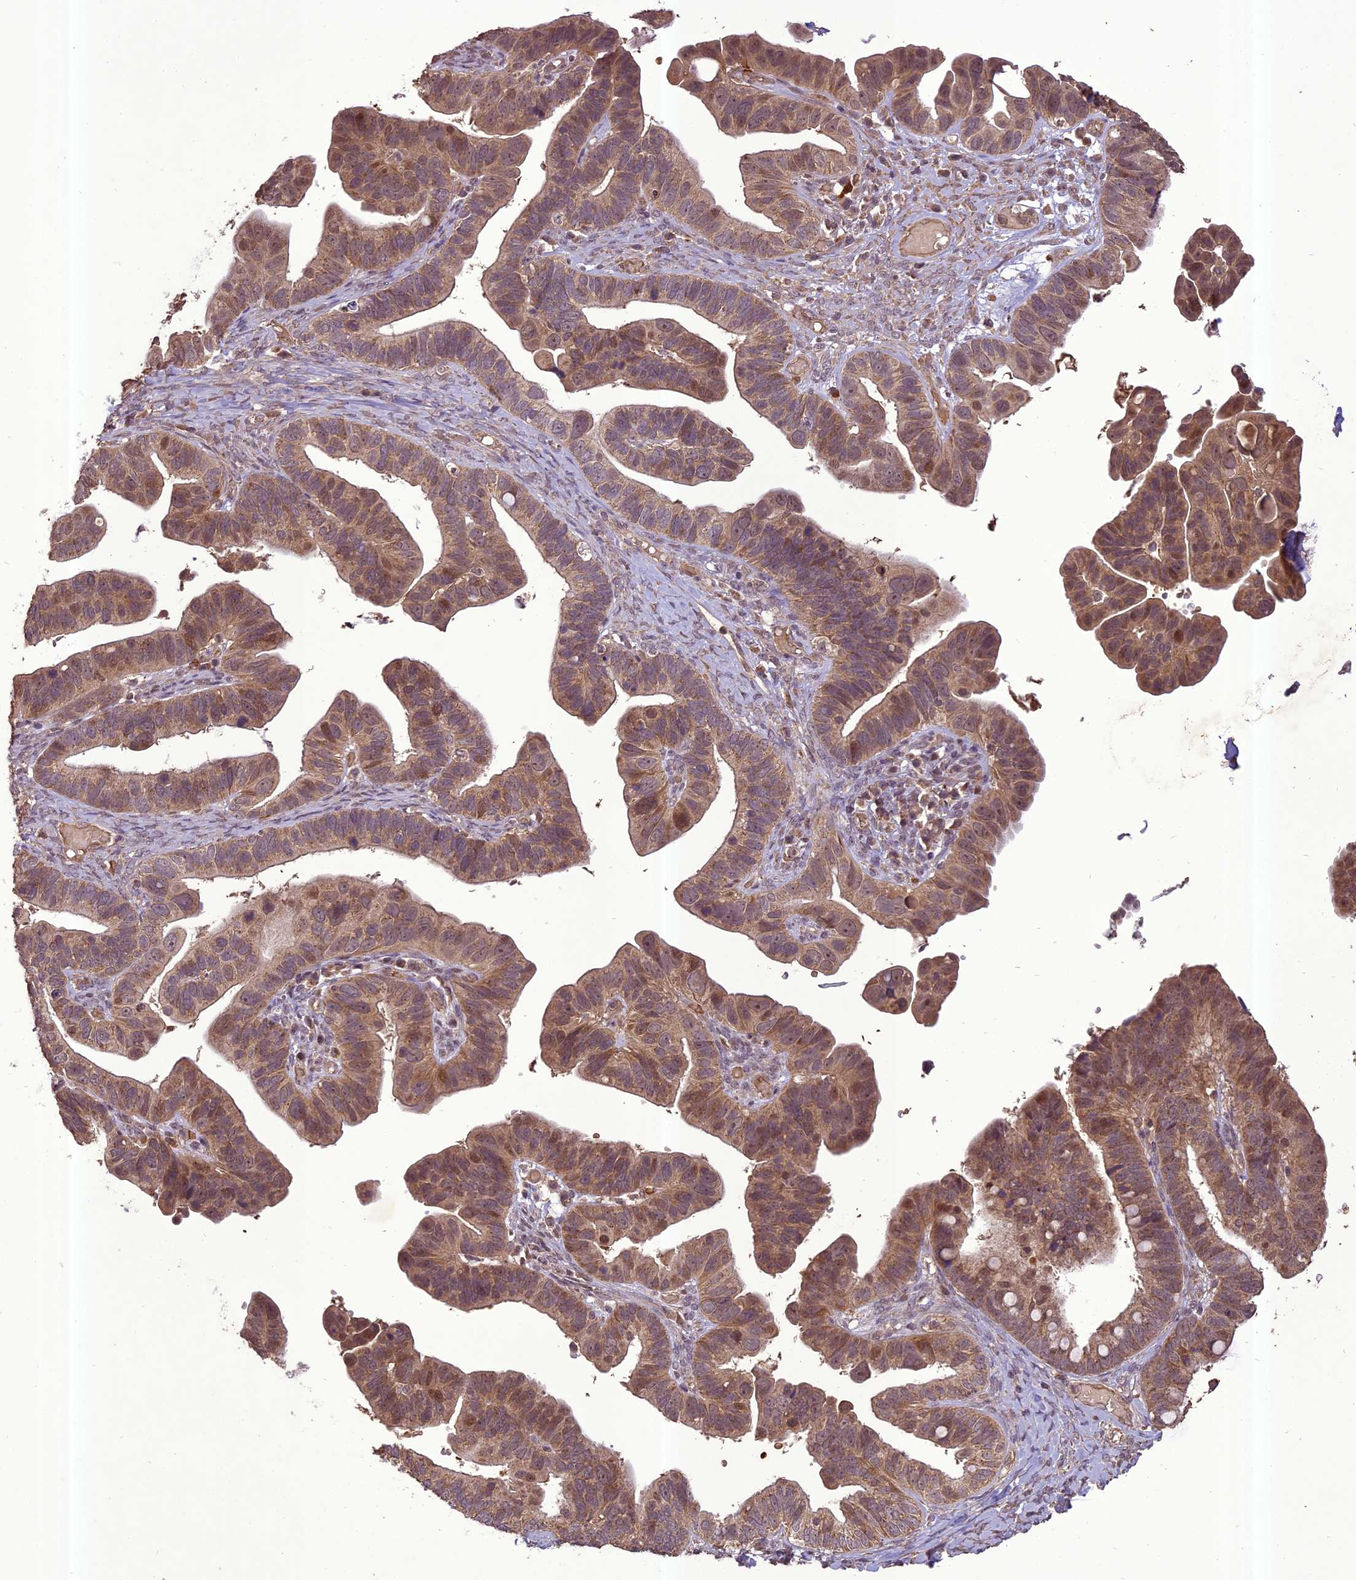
{"staining": {"intensity": "moderate", "quantity": "25%-75%", "location": "cytoplasmic/membranous,nuclear"}, "tissue": "ovarian cancer", "cell_type": "Tumor cells", "image_type": "cancer", "snomed": [{"axis": "morphology", "description": "Cystadenocarcinoma, serous, NOS"}, {"axis": "topography", "description": "Ovary"}], "caption": "Tumor cells display medium levels of moderate cytoplasmic/membranous and nuclear staining in about 25%-75% of cells in human serous cystadenocarcinoma (ovarian).", "gene": "TIGD7", "patient": {"sex": "female", "age": 56}}